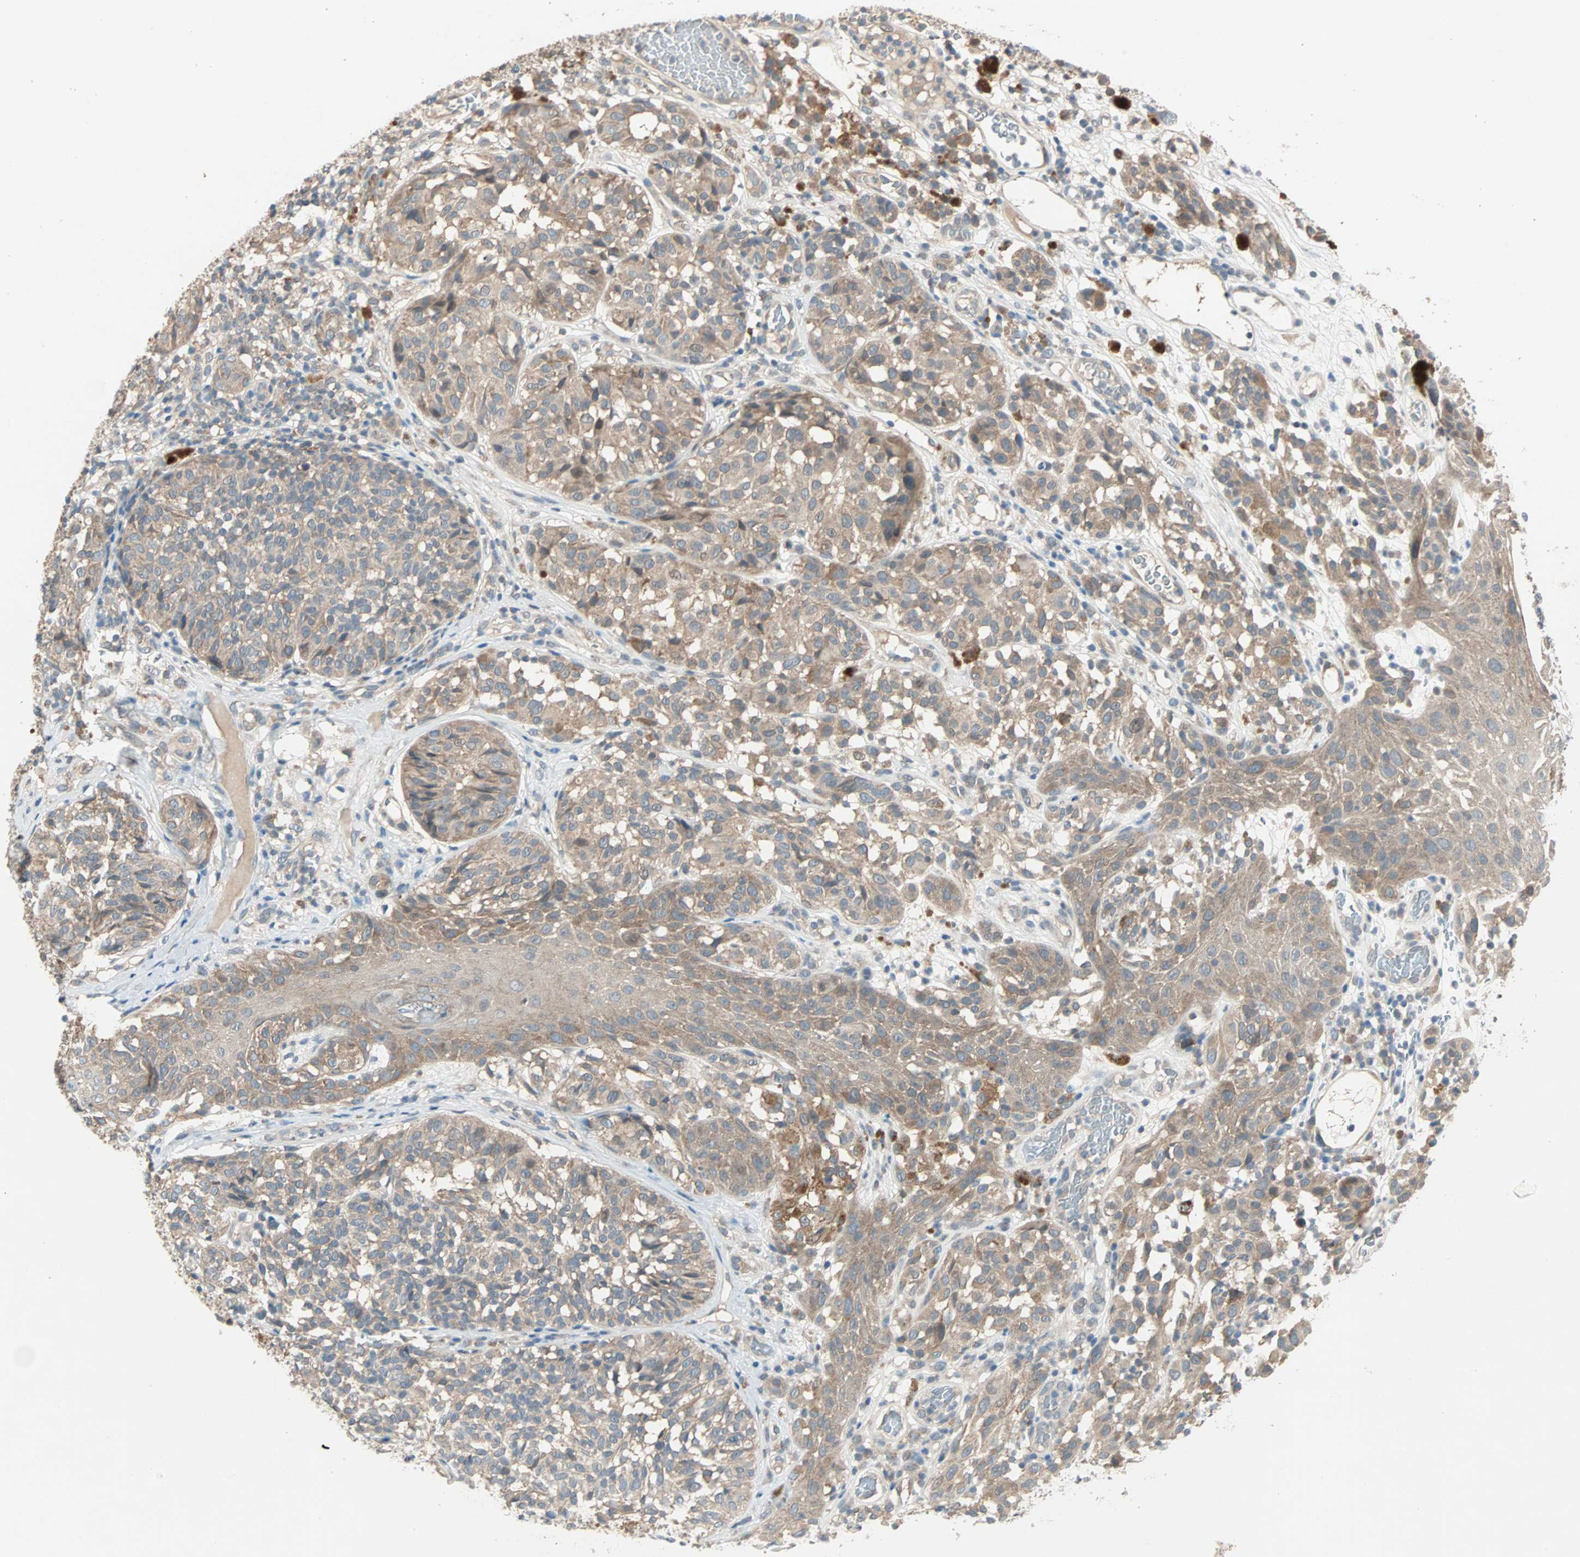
{"staining": {"intensity": "moderate", "quantity": ">75%", "location": "cytoplasmic/membranous"}, "tissue": "melanoma", "cell_type": "Tumor cells", "image_type": "cancer", "snomed": [{"axis": "morphology", "description": "Malignant melanoma, NOS"}, {"axis": "topography", "description": "Skin"}], "caption": "This micrograph shows IHC staining of melanoma, with medium moderate cytoplasmic/membranous positivity in approximately >75% of tumor cells.", "gene": "TTF2", "patient": {"sex": "female", "age": 46}}